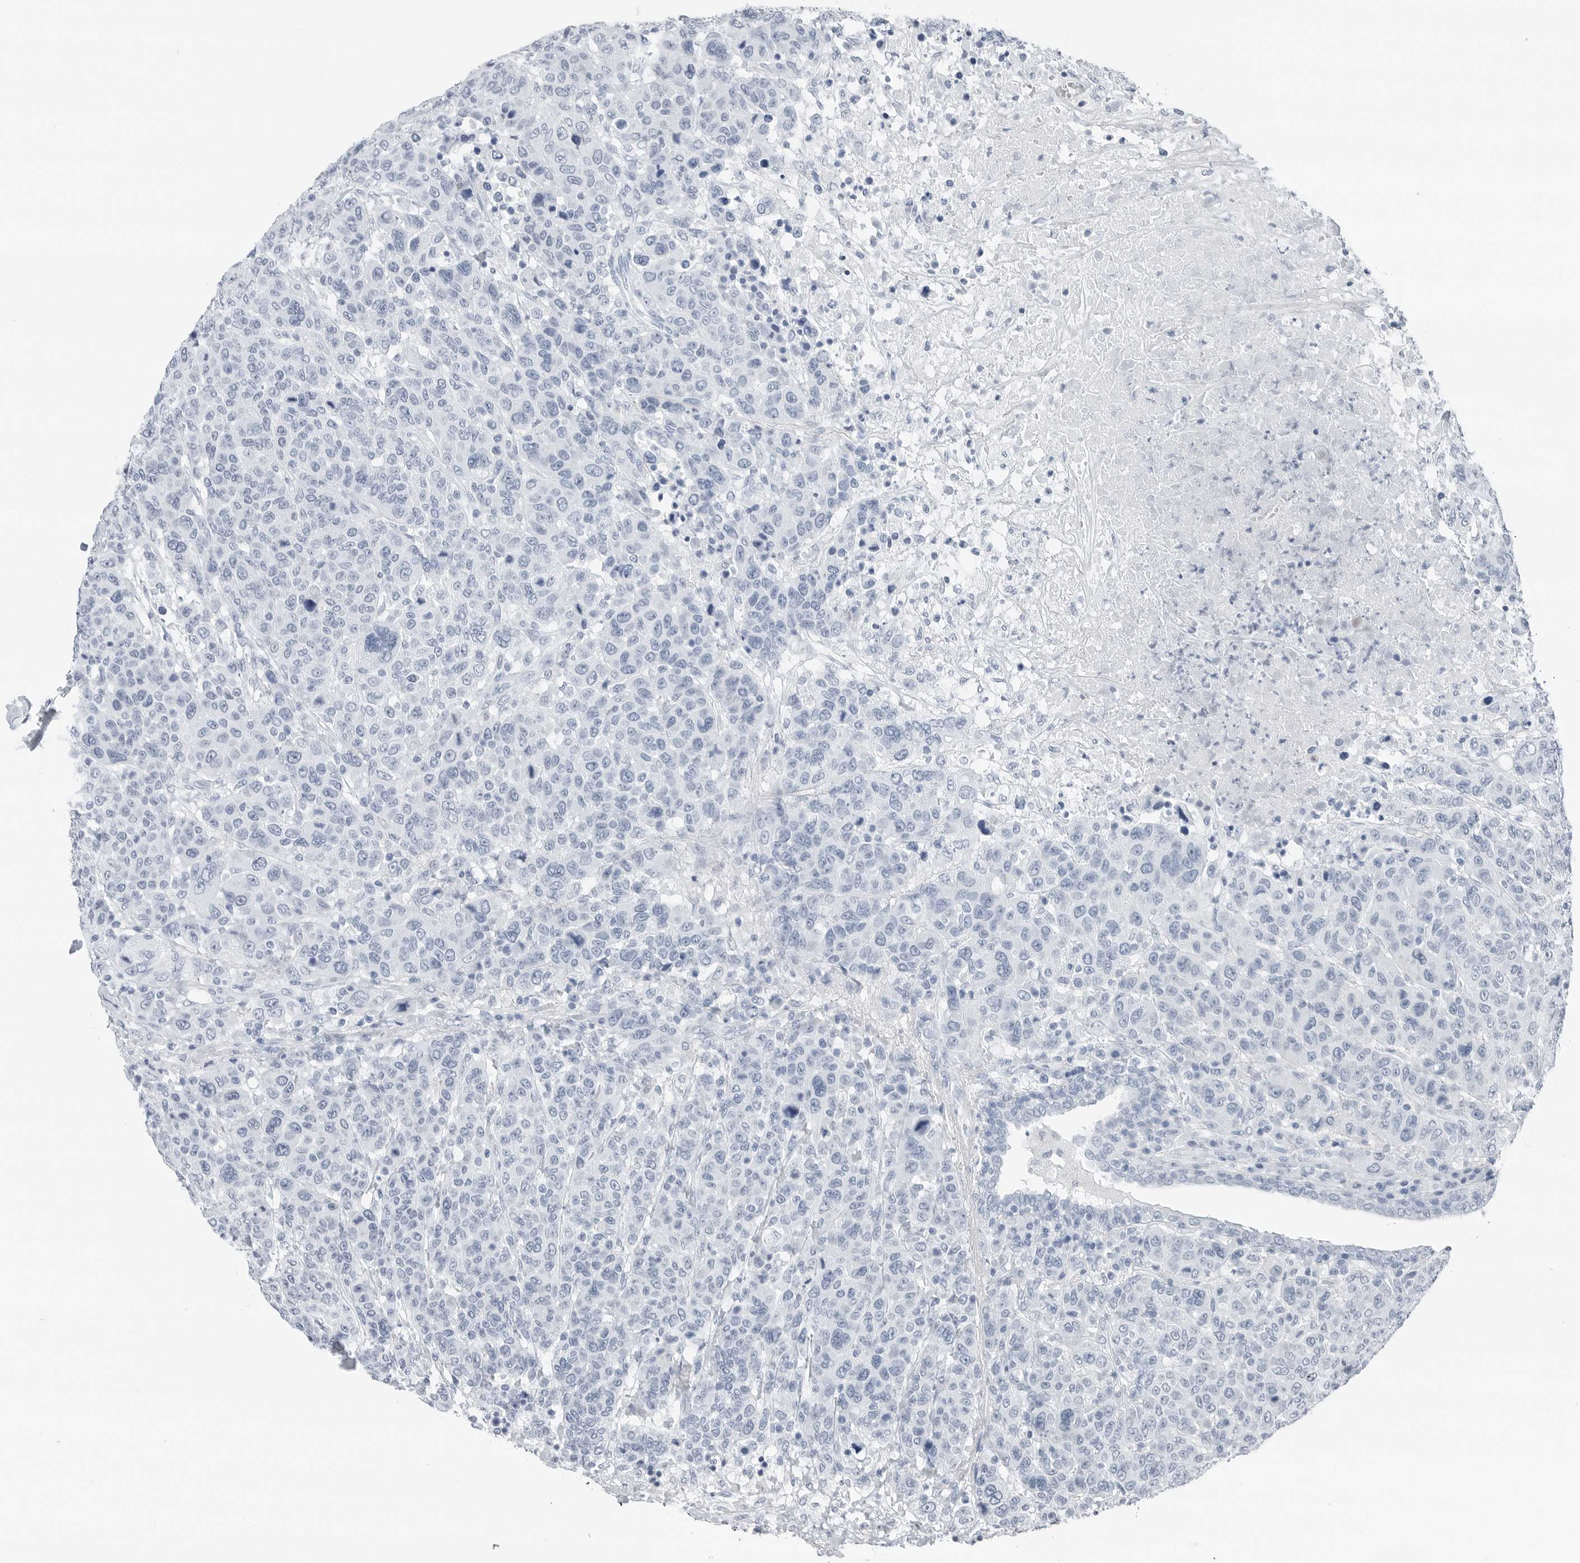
{"staining": {"intensity": "negative", "quantity": "none", "location": "none"}, "tissue": "breast cancer", "cell_type": "Tumor cells", "image_type": "cancer", "snomed": [{"axis": "morphology", "description": "Duct carcinoma"}, {"axis": "topography", "description": "Breast"}], "caption": "Image shows no significant protein expression in tumor cells of breast cancer. (Immunohistochemistry (ihc), brightfield microscopy, high magnification).", "gene": "SLPI", "patient": {"sex": "female", "age": 37}}